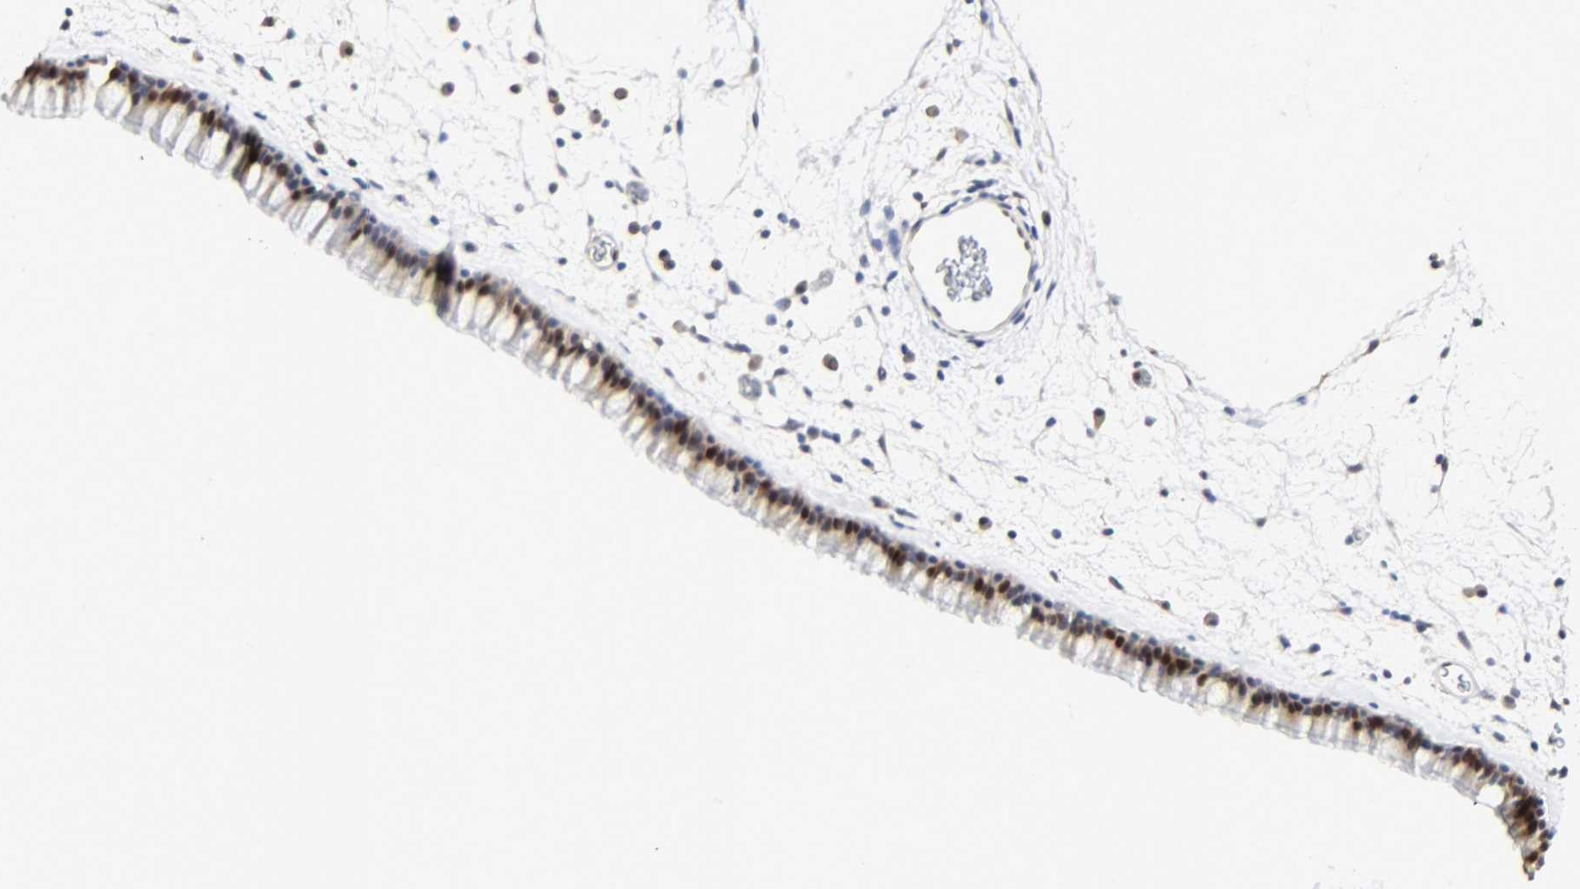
{"staining": {"intensity": "strong", "quantity": ">75%", "location": "nuclear"}, "tissue": "nasopharynx", "cell_type": "Respiratory epithelial cells", "image_type": "normal", "snomed": [{"axis": "morphology", "description": "Normal tissue, NOS"}, {"axis": "morphology", "description": "Inflammation, NOS"}, {"axis": "topography", "description": "Nasopharynx"}], "caption": "Protein staining exhibits strong nuclear staining in approximately >75% of respiratory epithelial cells in unremarkable nasopharynx.", "gene": "NPEPL1", "patient": {"sex": "male", "age": 48}}